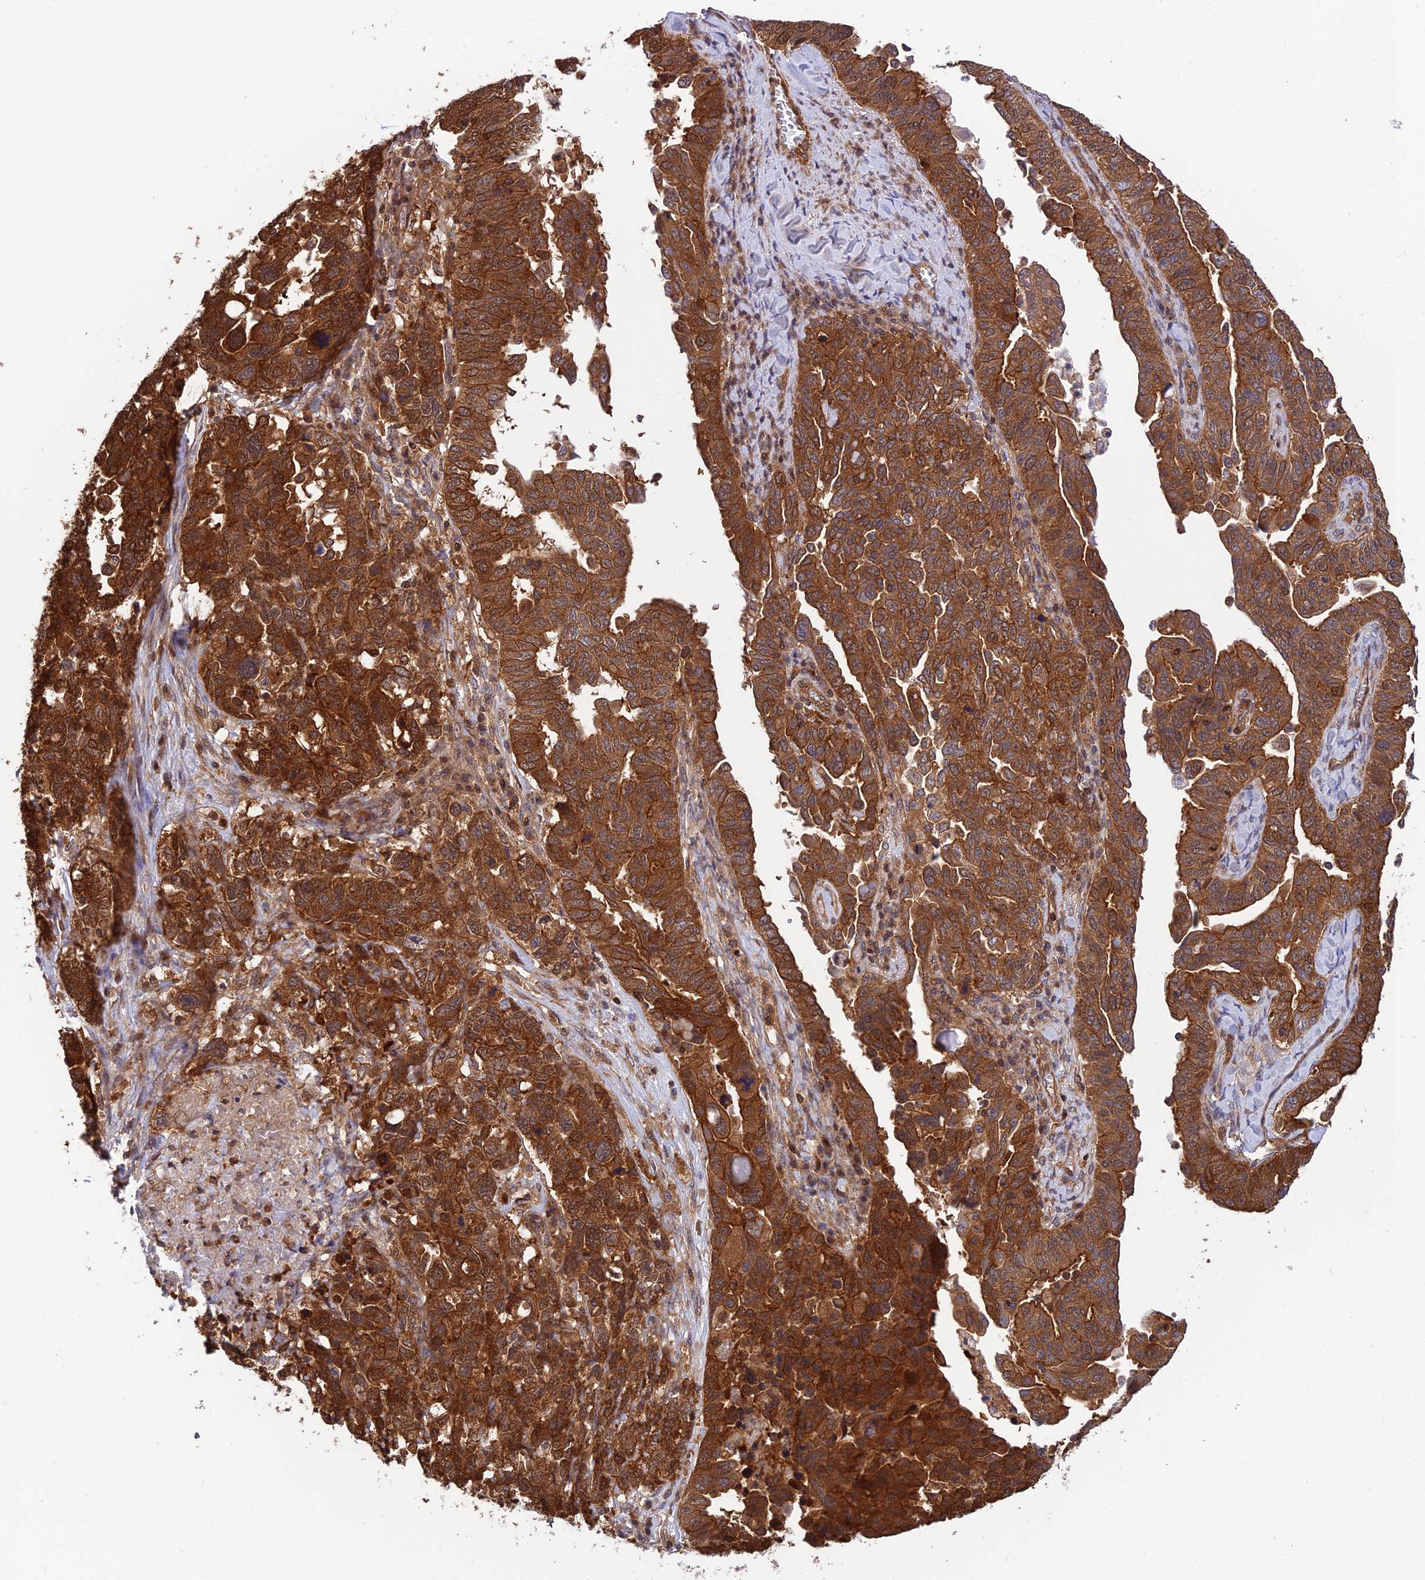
{"staining": {"intensity": "strong", "quantity": ">75%", "location": "cytoplasmic/membranous"}, "tissue": "ovarian cancer", "cell_type": "Tumor cells", "image_type": "cancer", "snomed": [{"axis": "morphology", "description": "Carcinoma, endometroid"}, {"axis": "topography", "description": "Ovary"}], "caption": "DAB immunohistochemical staining of endometroid carcinoma (ovarian) reveals strong cytoplasmic/membranous protein staining in approximately >75% of tumor cells. (brown staining indicates protein expression, while blue staining denotes nuclei).", "gene": "EVI5L", "patient": {"sex": "female", "age": 62}}